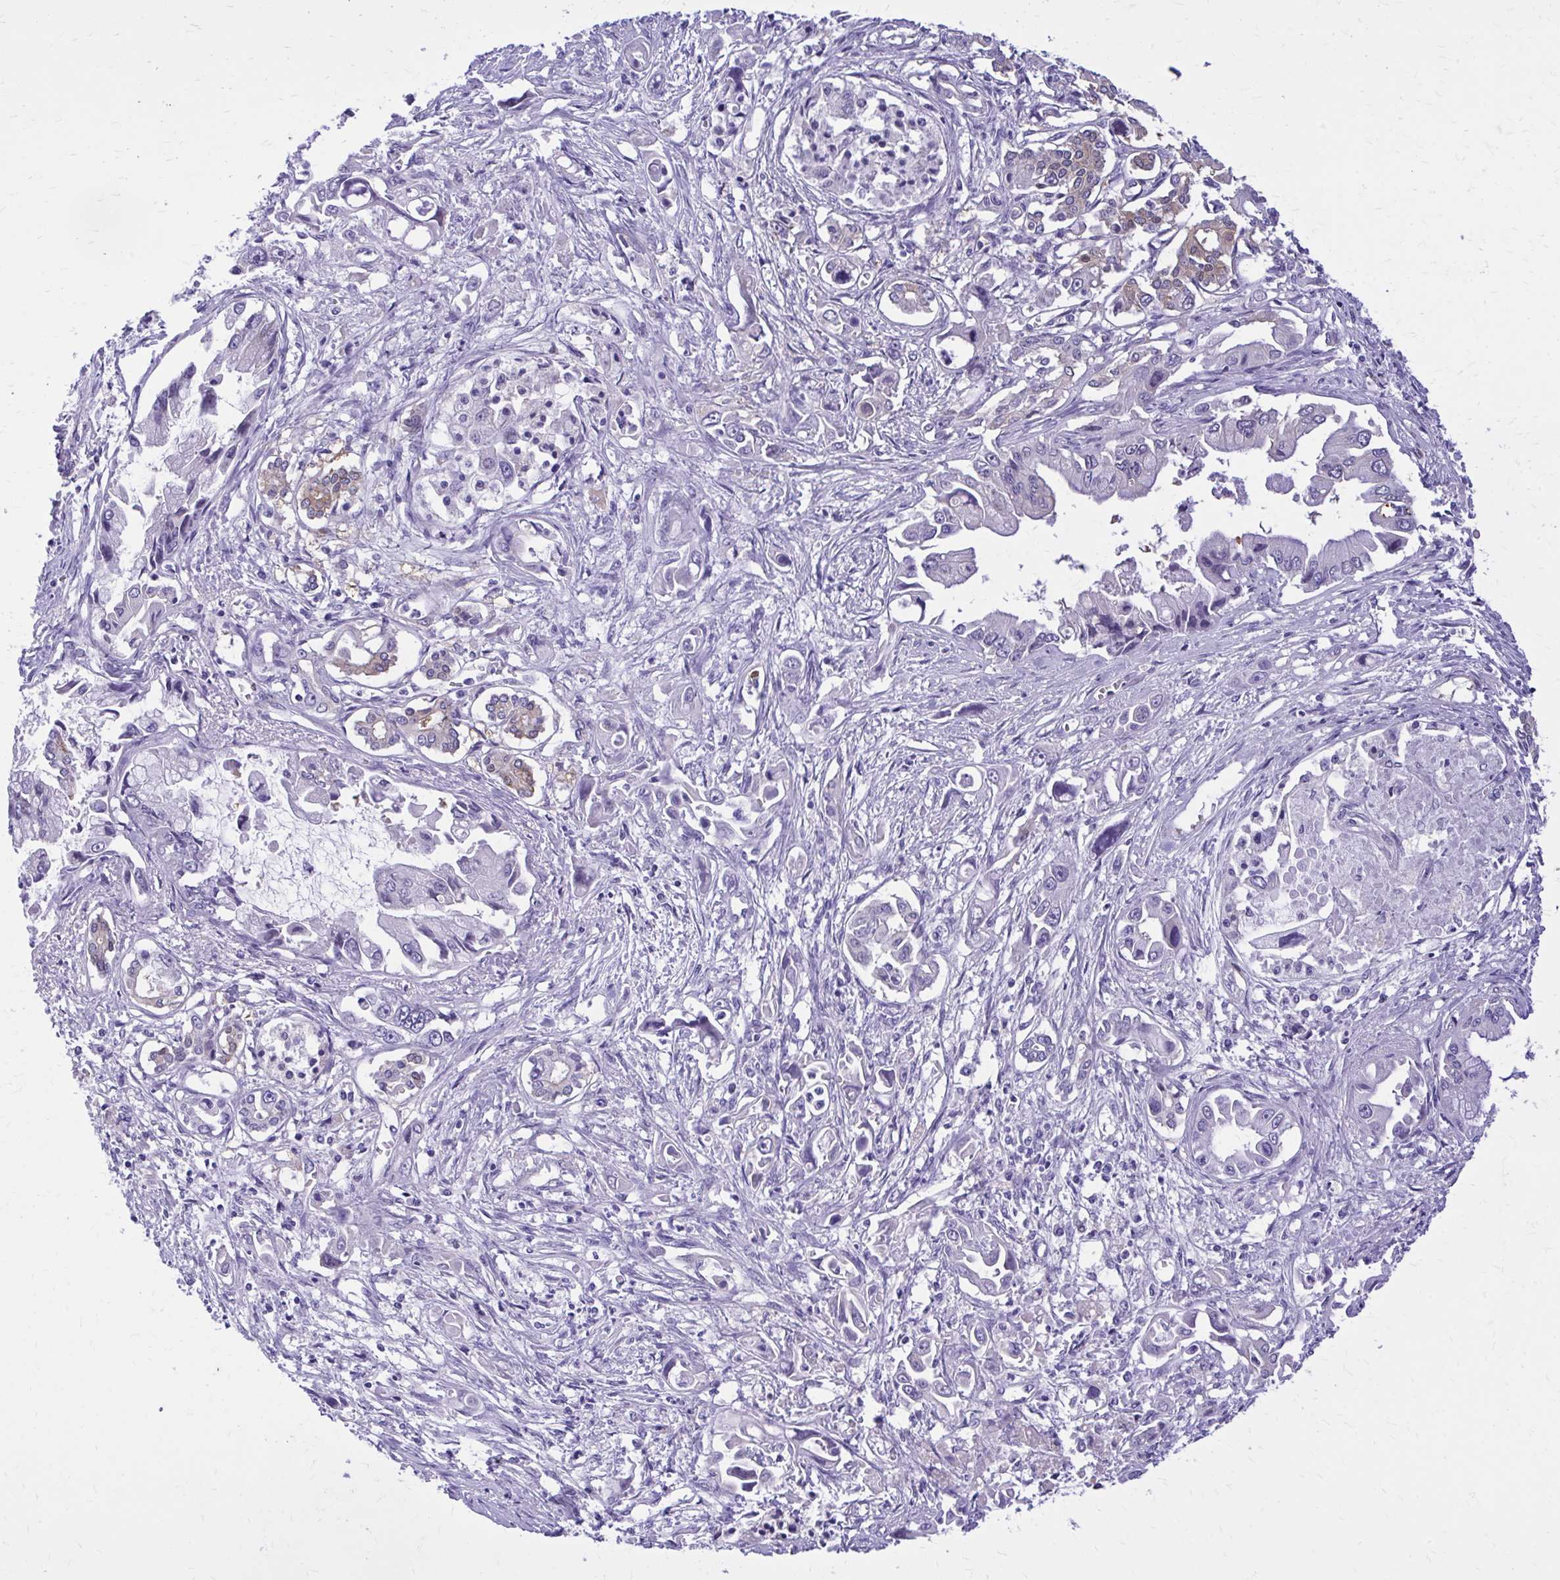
{"staining": {"intensity": "negative", "quantity": "none", "location": "none"}, "tissue": "pancreatic cancer", "cell_type": "Tumor cells", "image_type": "cancer", "snomed": [{"axis": "morphology", "description": "Adenocarcinoma, NOS"}, {"axis": "topography", "description": "Pancreas"}], "caption": "Immunohistochemical staining of human pancreatic cancer demonstrates no significant expression in tumor cells.", "gene": "EPB41L1", "patient": {"sex": "male", "age": 84}}